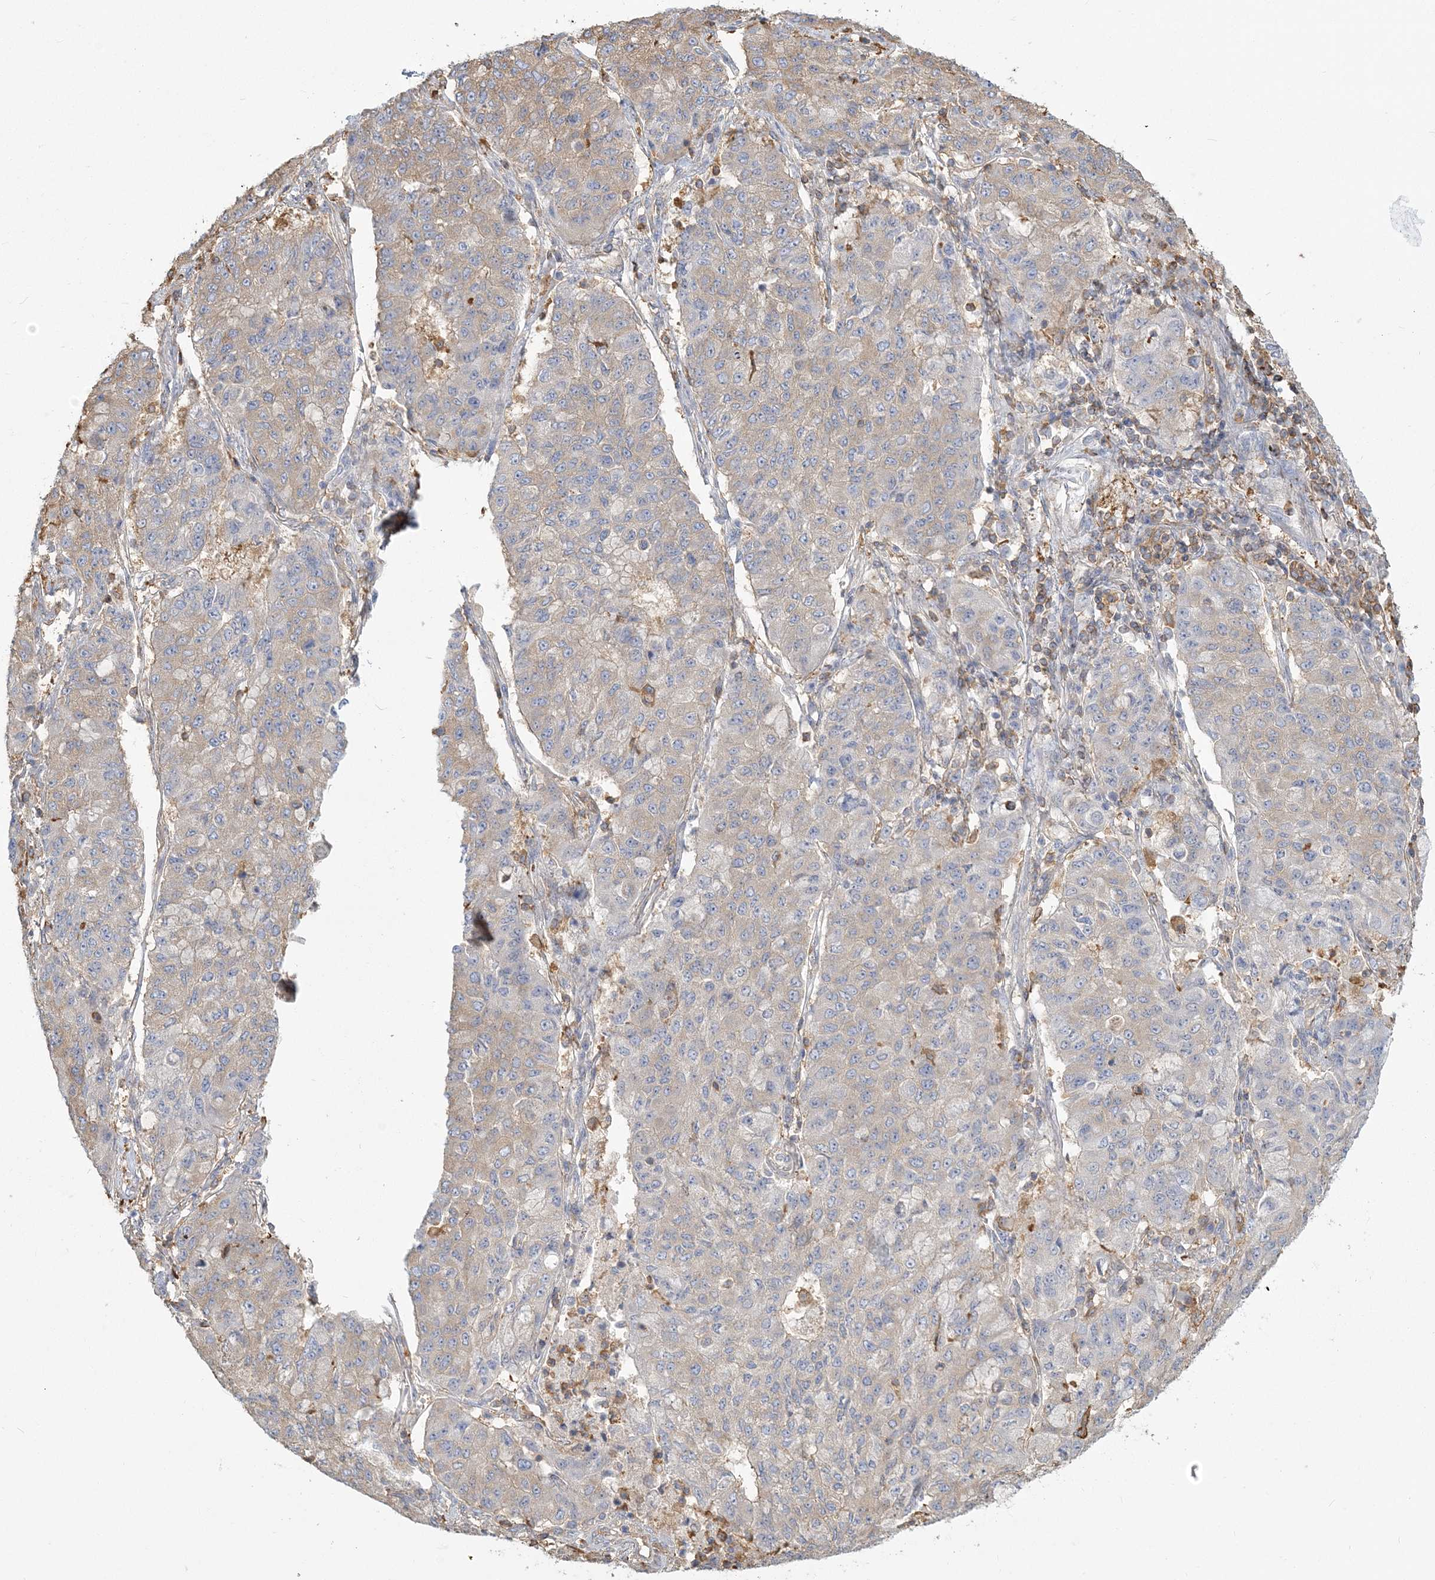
{"staining": {"intensity": "weak", "quantity": "<25%", "location": "cytoplasmic/membranous"}, "tissue": "lung cancer", "cell_type": "Tumor cells", "image_type": "cancer", "snomed": [{"axis": "morphology", "description": "Squamous cell carcinoma, NOS"}, {"axis": "topography", "description": "Lung"}], "caption": "Immunohistochemical staining of lung cancer (squamous cell carcinoma) shows no significant expression in tumor cells.", "gene": "ANKS1A", "patient": {"sex": "male", "age": 74}}